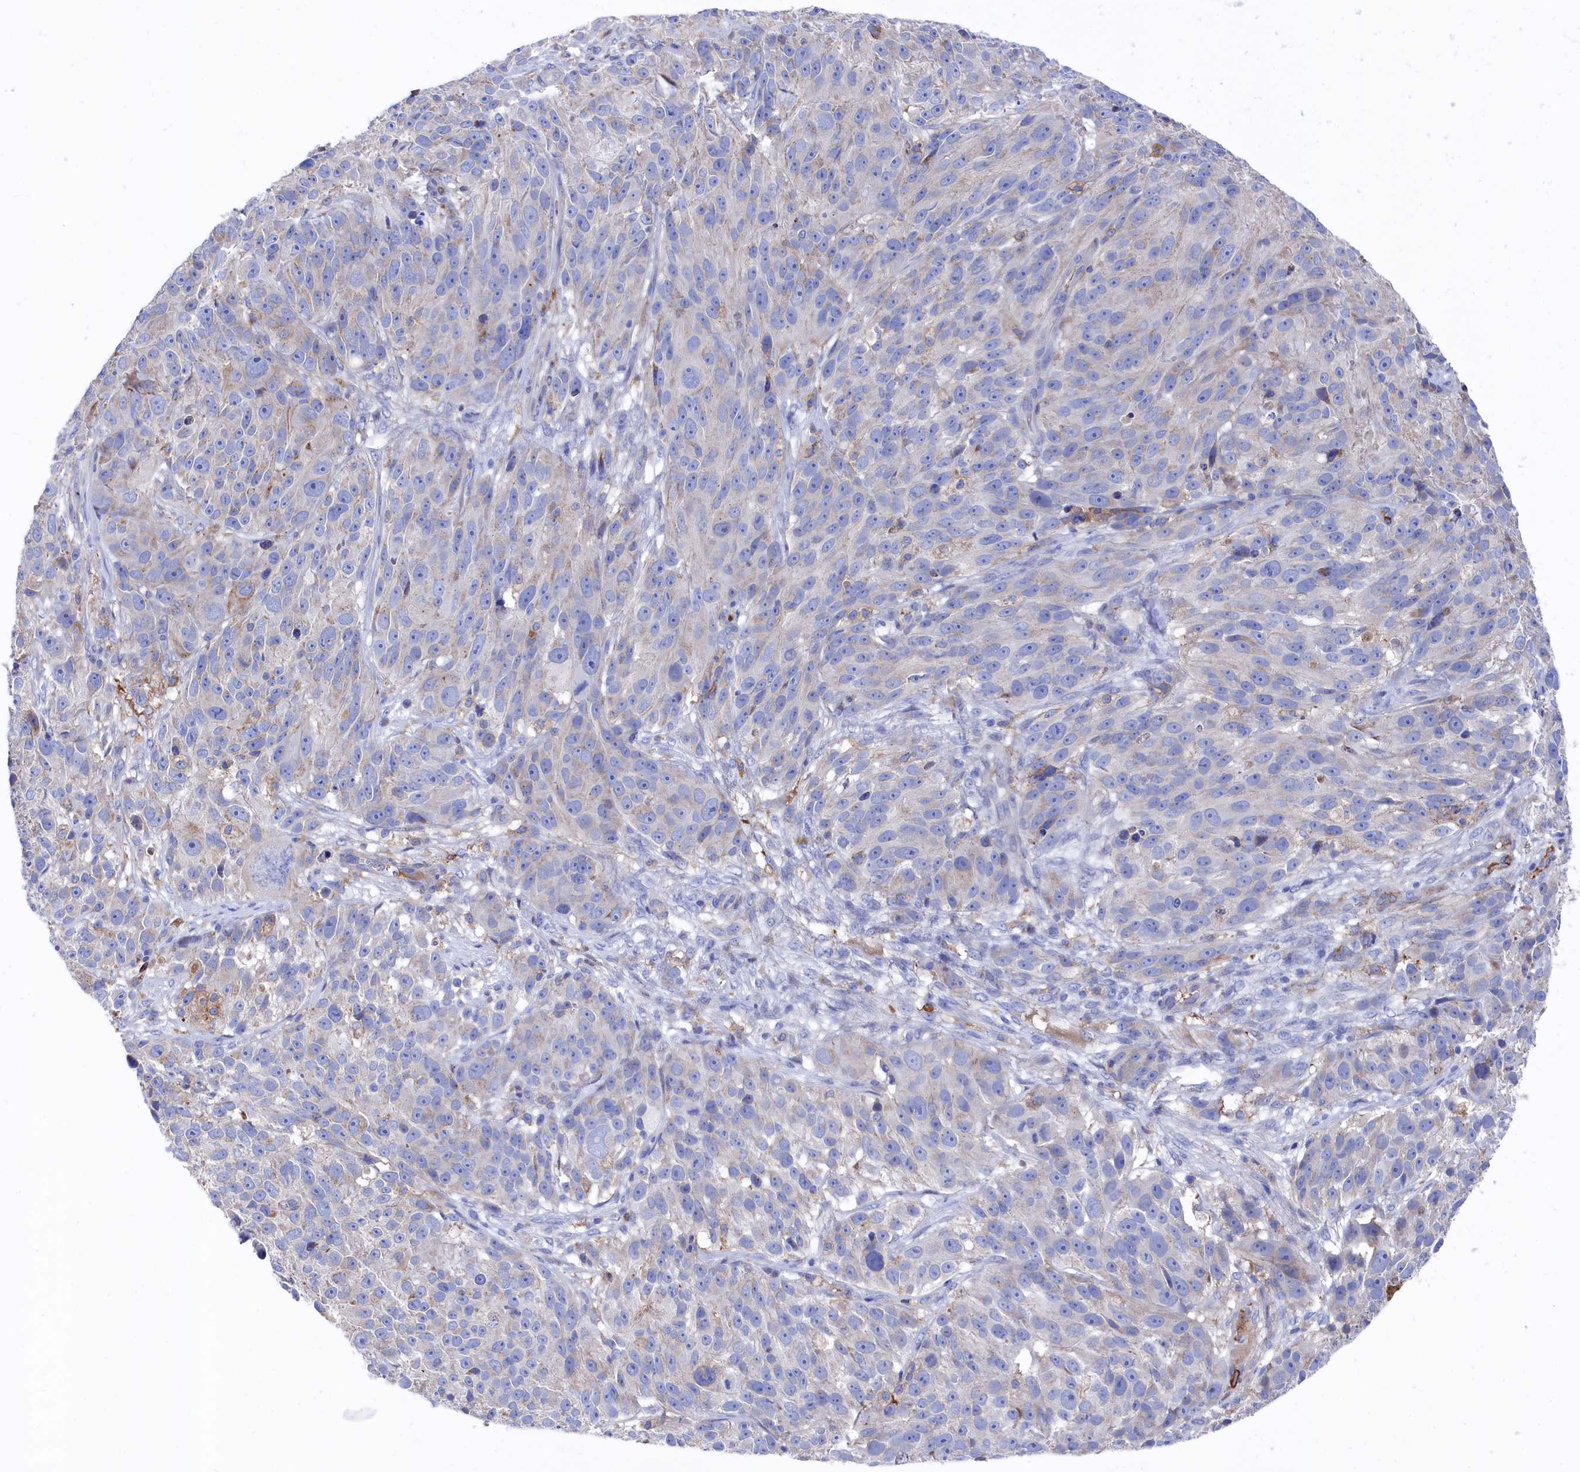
{"staining": {"intensity": "negative", "quantity": "none", "location": "none"}, "tissue": "melanoma", "cell_type": "Tumor cells", "image_type": "cancer", "snomed": [{"axis": "morphology", "description": "Malignant melanoma, NOS"}, {"axis": "topography", "description": "Skin"}], "caption": "Protein analysis of melanoma shows no significant staining in tumor cells. (DAB (3,3'-diaminobenzidine) immunohistochemistry, high magnification).", "gene": "C12orf73", "patient": {"sex": "male", "age": 84}}